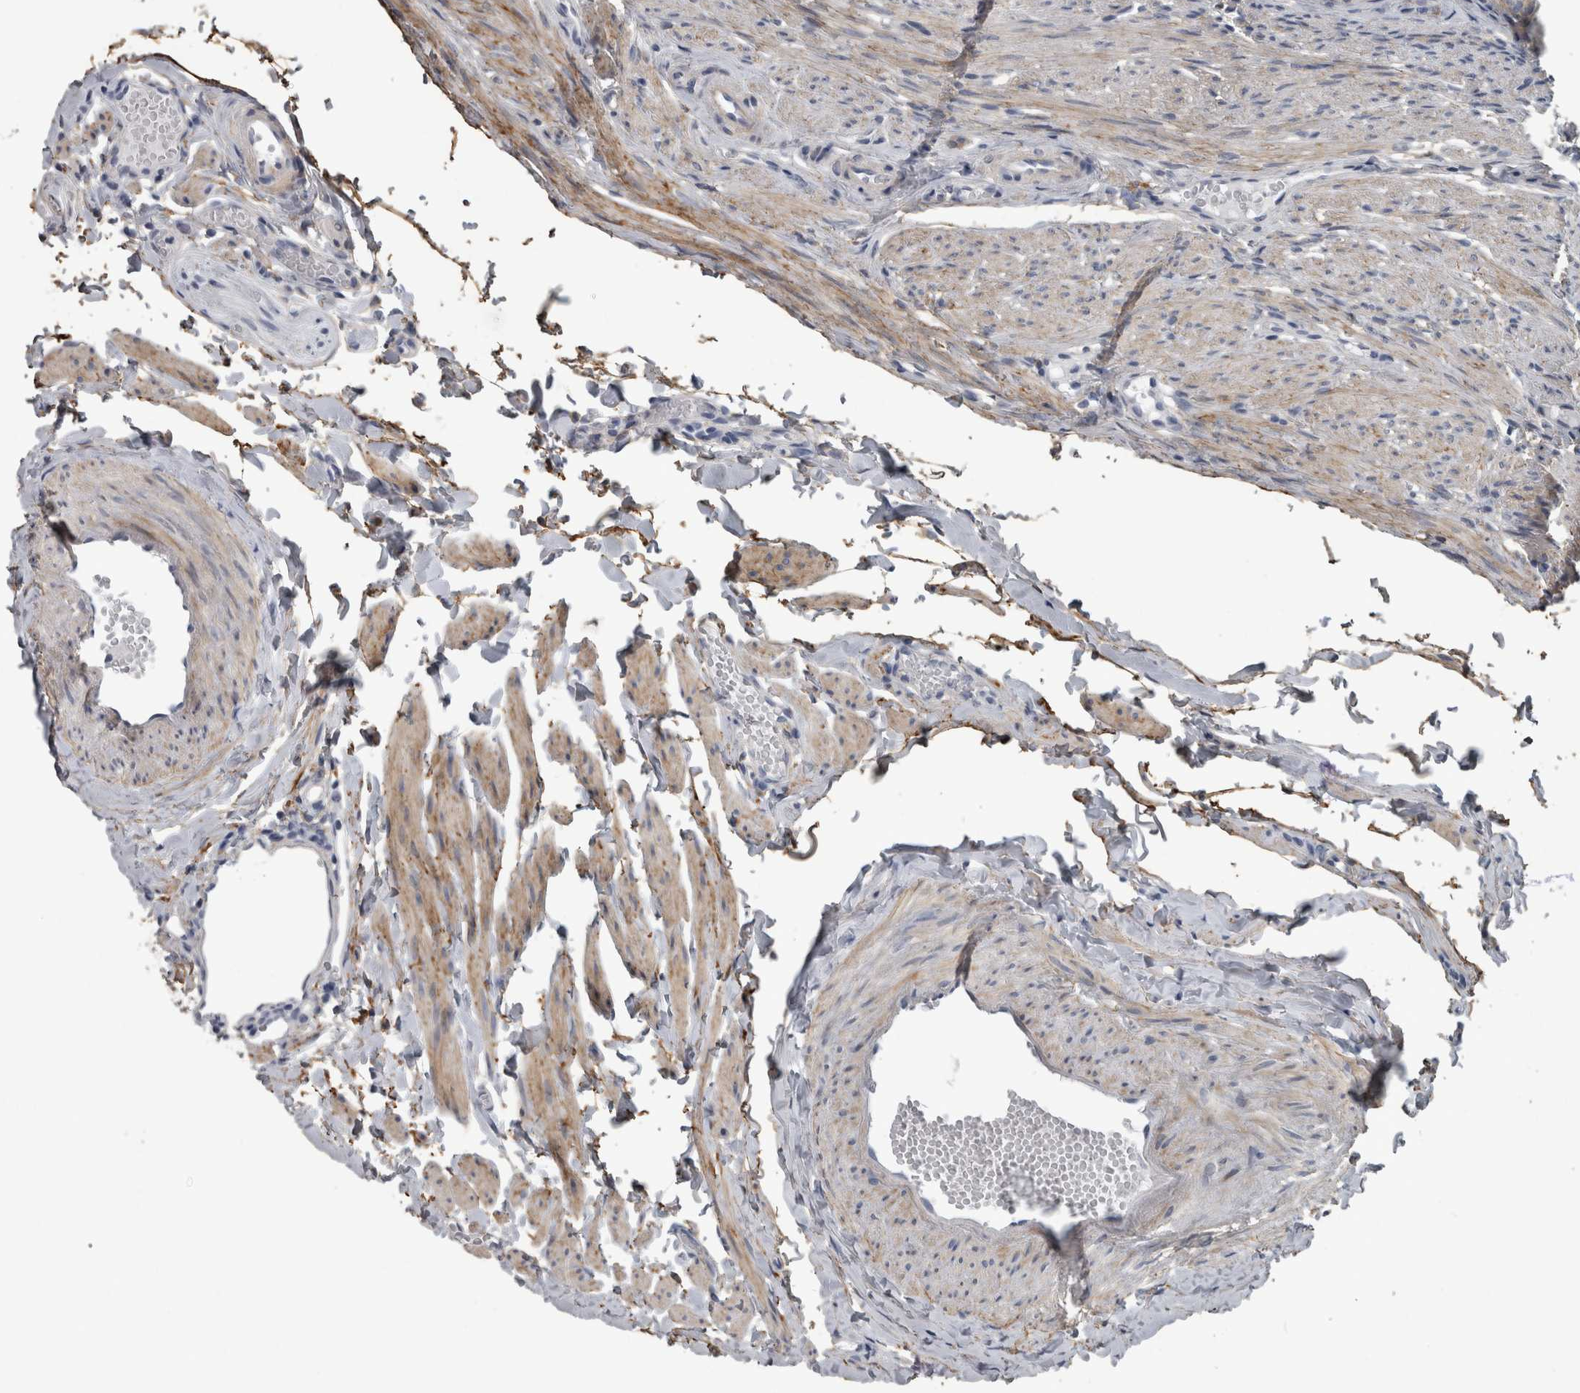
{"staining": {"intensity": "negative", "quantity": "none", "location": "none"}, "tissue": "fallopian tube", "cell_type": "Glandular cells", "image_type": "normal", "snomed": [{"axis": "morphology", "description": "Normal tissue, NOS"}, {"axis": "topography", "description": "Fallopian tube"}], "caption": "Immunohistochemistry (IHC) photomicrograph of normal fallopian tube stained for a protein (brown), which demonstrates no expression in glandular cells. Brightfield microscopy of immunohistochemistry (IHC) stained with DAB (brown) and hematoxylin (blue), captured at high magnification.", "gene": "EFEMP2", "patient": {"sex": "female", "age": 35}}